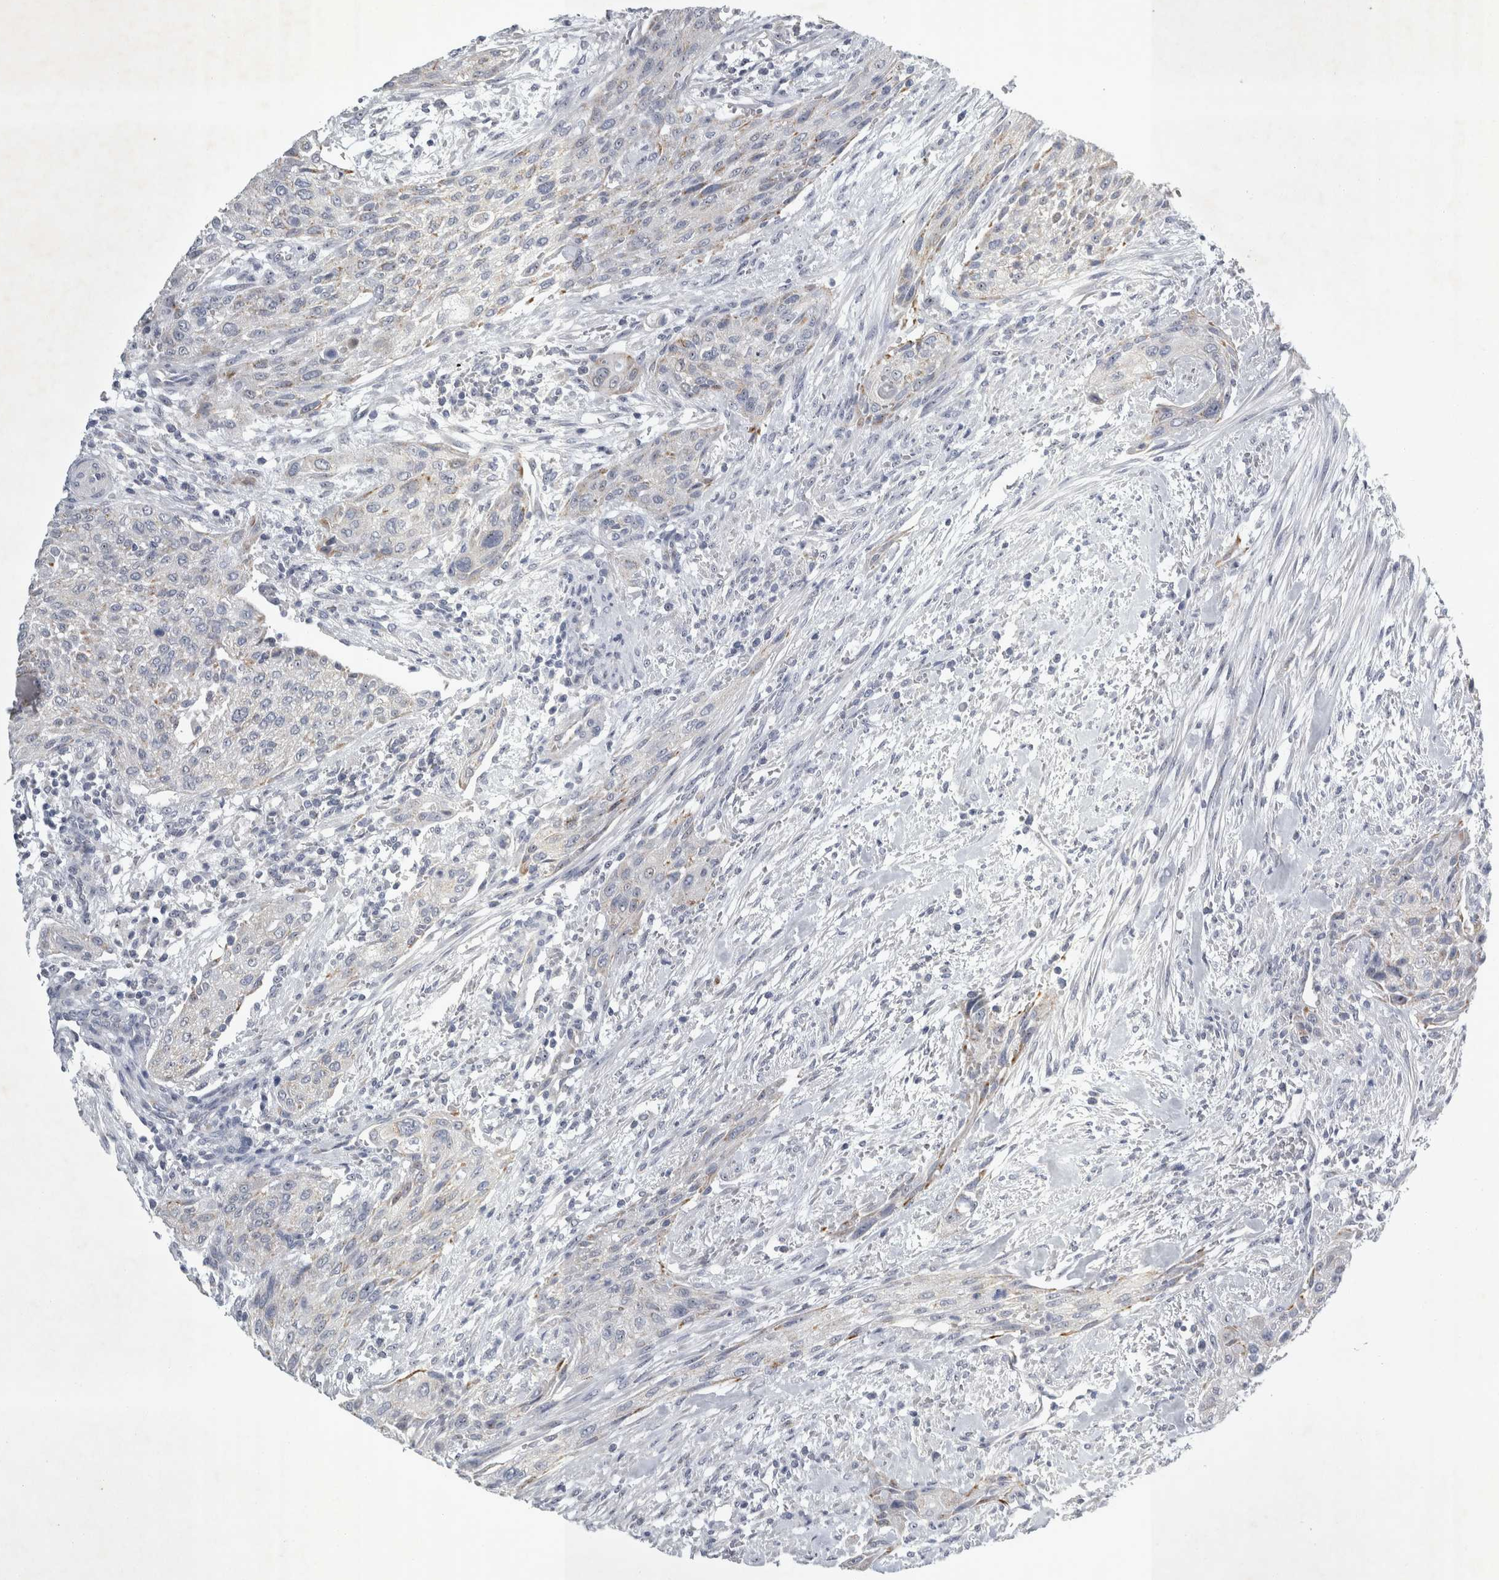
{"staining": {"intensity": "weak", "quantity": "<25%", "location": "cytoplasmic/membranous"}, "tissue": "urothelial cancer", "cell_type": "Tumor cells", "image_type": "cancer", "snomed": [{"axis": "morphology", "description": "Urothelial carcinoma, Low grade"}, {"axis": "morphology", "description": "Urothelial carcinoma, High grade"}, {"axis": "topography", "description": "Urinary bladder"}], "caption": "This is an IHC image of human urothelial carcinoma (high-grade). There is no staining in tumor cells.", "gene": "FXYD7", "patient": {"sex": "male", "age": 35}}